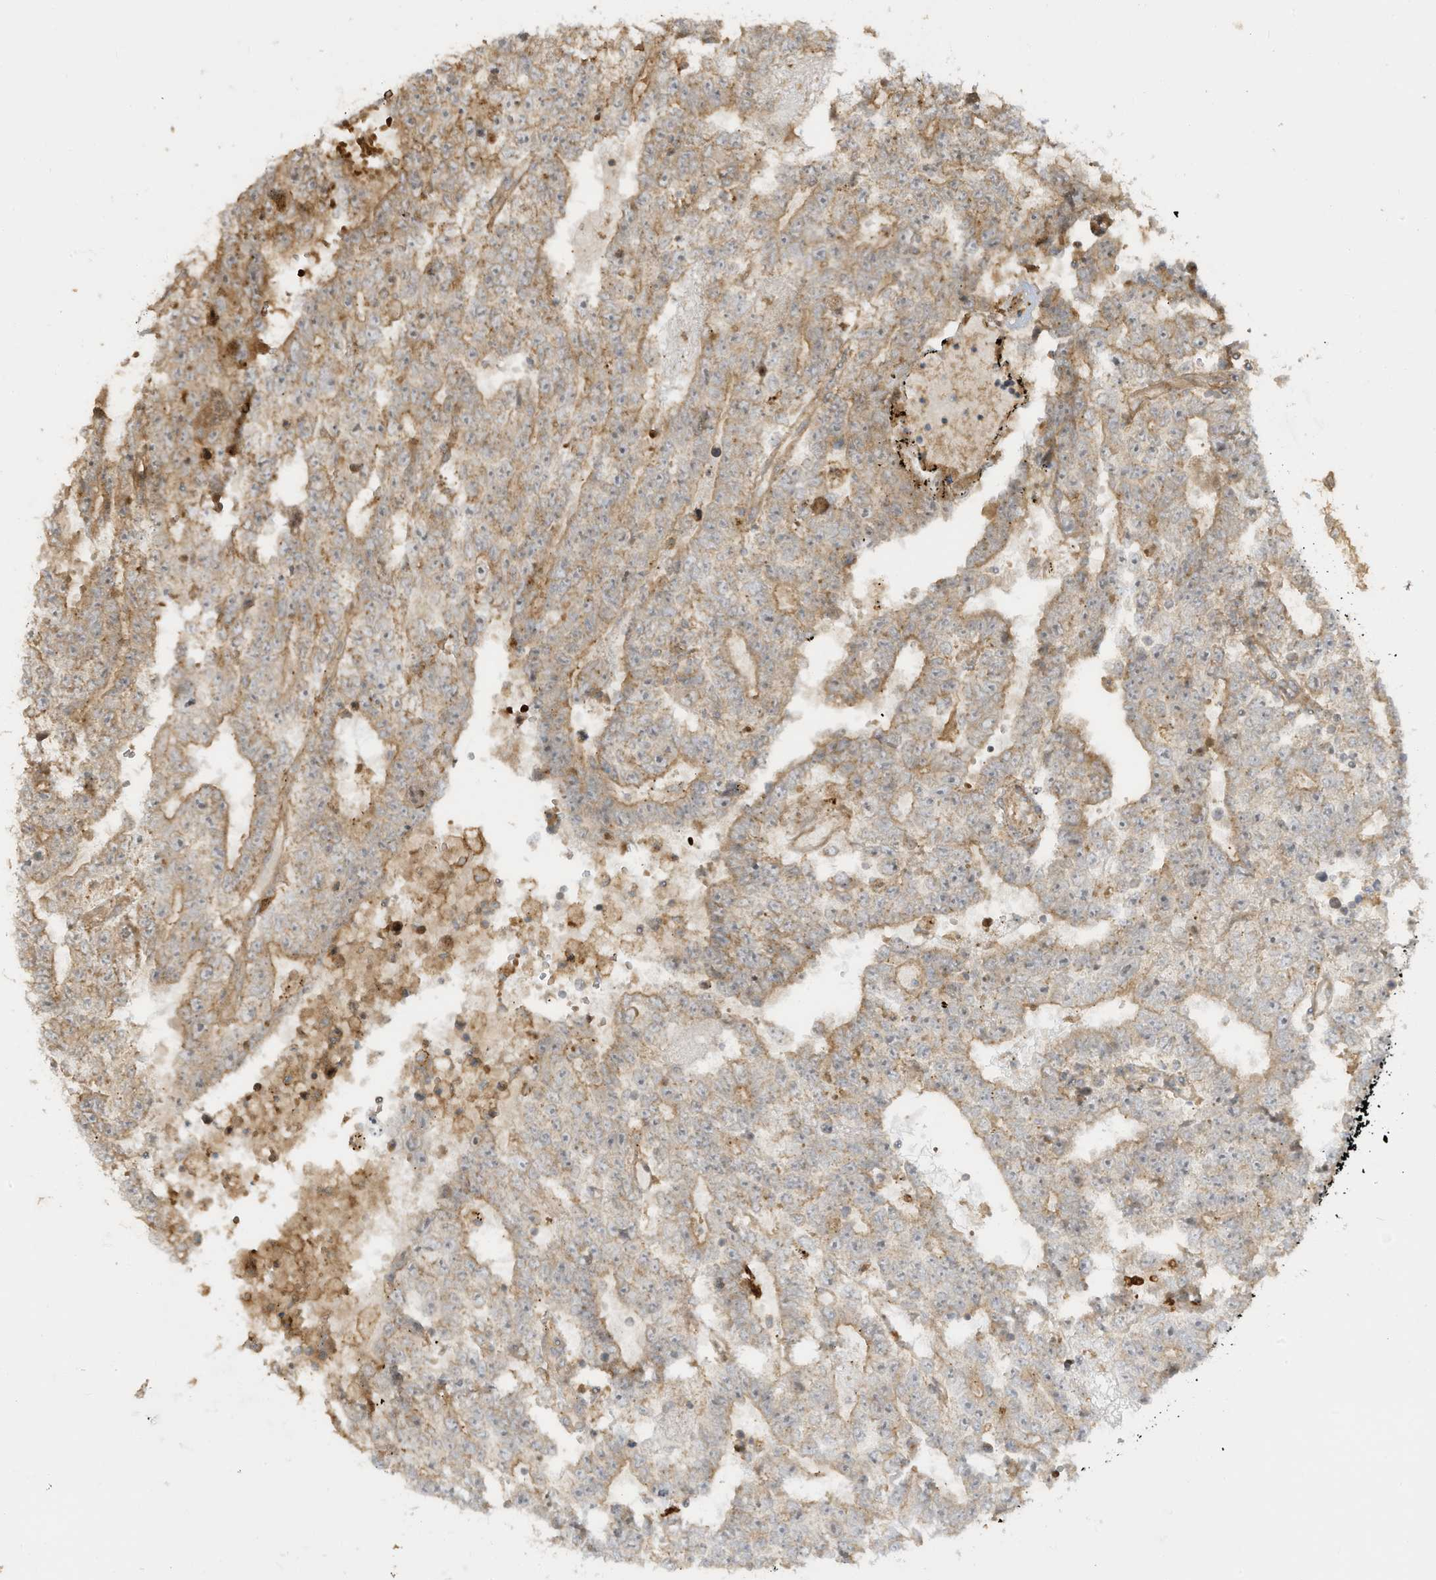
{"staining": {"intensity": "weak", "quantity": "<25%", "location": "cytoplasmic/membranous"}, "tissue": "testis cancer", "cell_type": "Tumor cells", "image_type": "cancer", "snomed": [{"axis": "morphology", "description": "Carcinoma, Embryonal, NOS"}, {"axis": "topography", "description": "Testis"}], "caption": "High power microscopy photomicrograph of an immunohistochemistry image of testis cancer (embryonal carcinoma), revealing no significant positivity in tumor cells. (Brightfield microscopy of DAB immunohistochemistry at high magnification).", "gene": "ENTR1", "patient": {"sex": "male", "age": 25}}